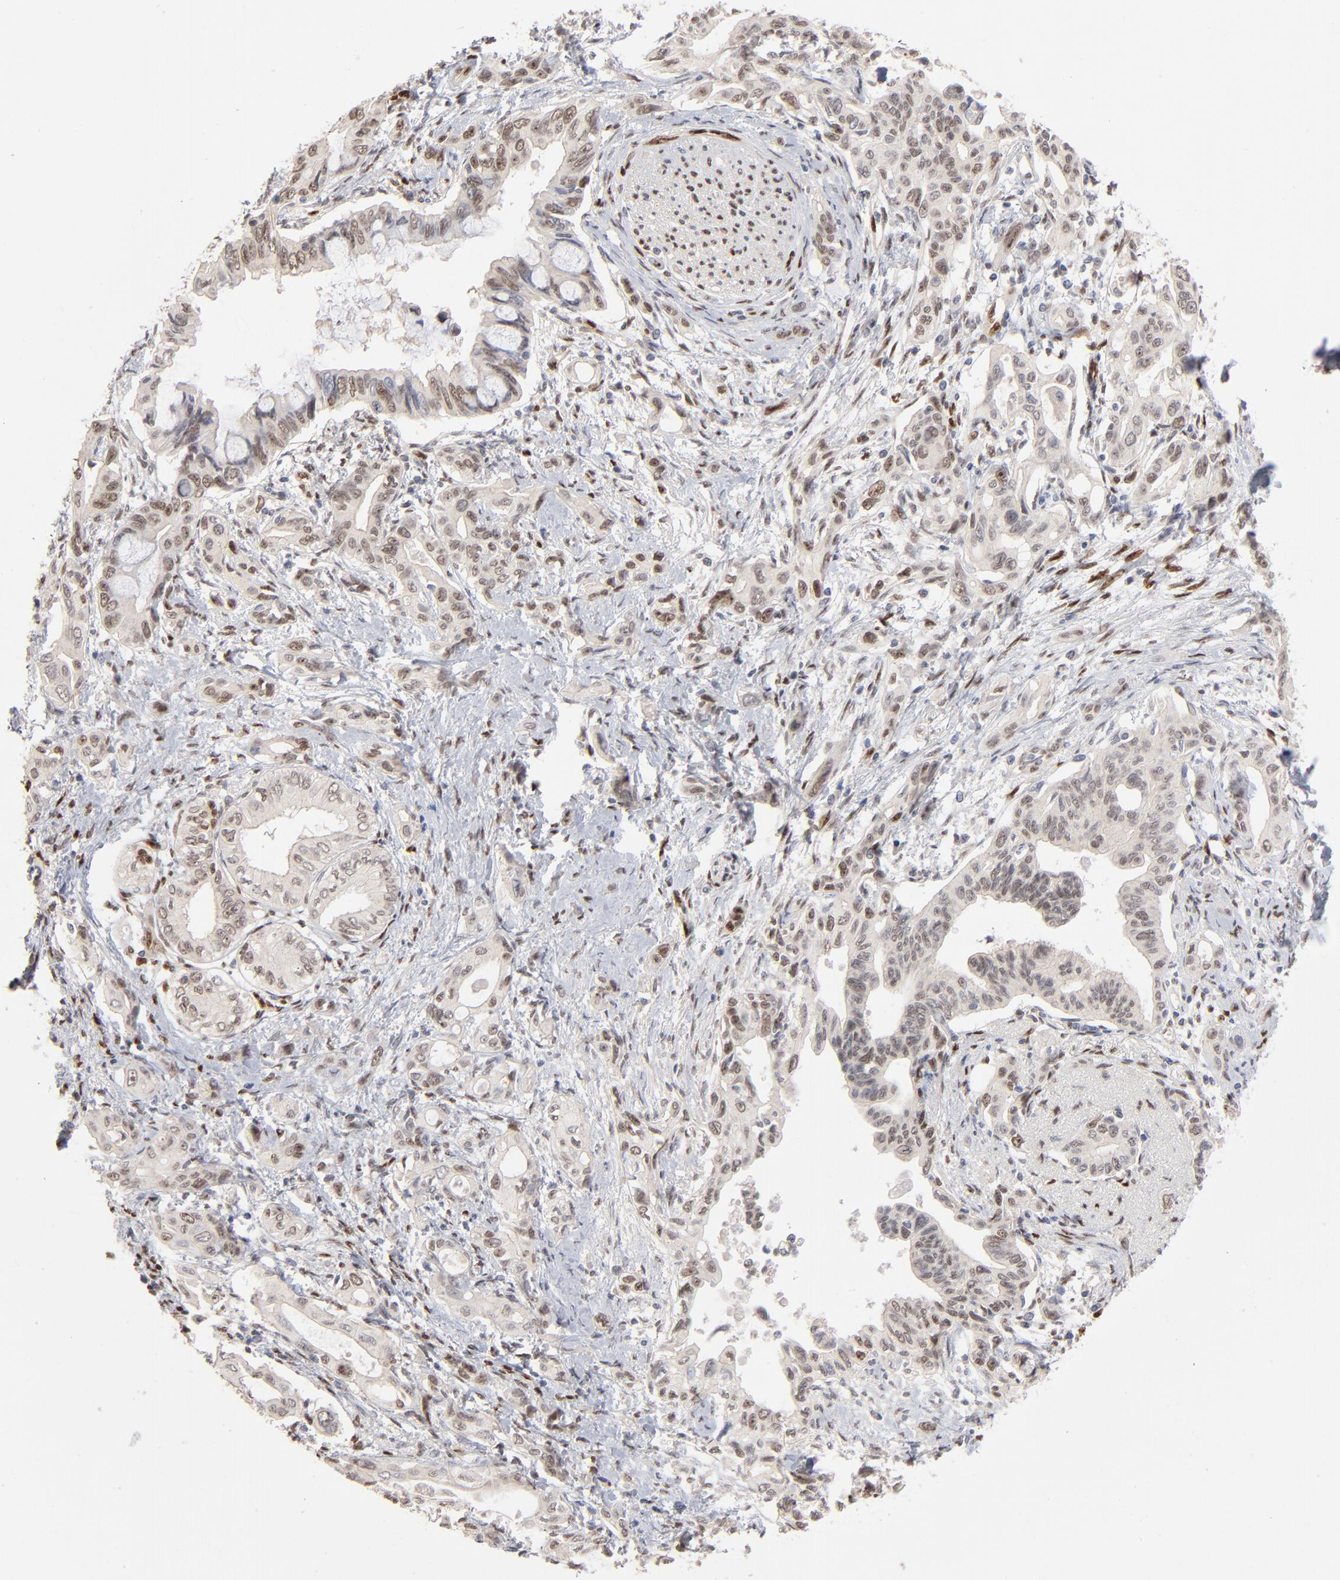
{"staining": {"intensity": "weak", "quantity": ">75%", "location": "nuclear"}, "tissue": "pancreatic cancer", "cell_type": "Tumor cells", "image_type": "cancer", "snomed": [{"axis": "morphology", "description": "Adenocarcinoma, NOS"}, {"axis": "topography", "description": "Pancreas"}], "caption": "Adenocarcinoma (pancreatic) tissue demonstrates weak nuclear positivity in approximately >75% of tumor cells, visualized by immunohistochemistry.", "gene": "NFIB", "patient": {"sex": "female", "age": 60}}